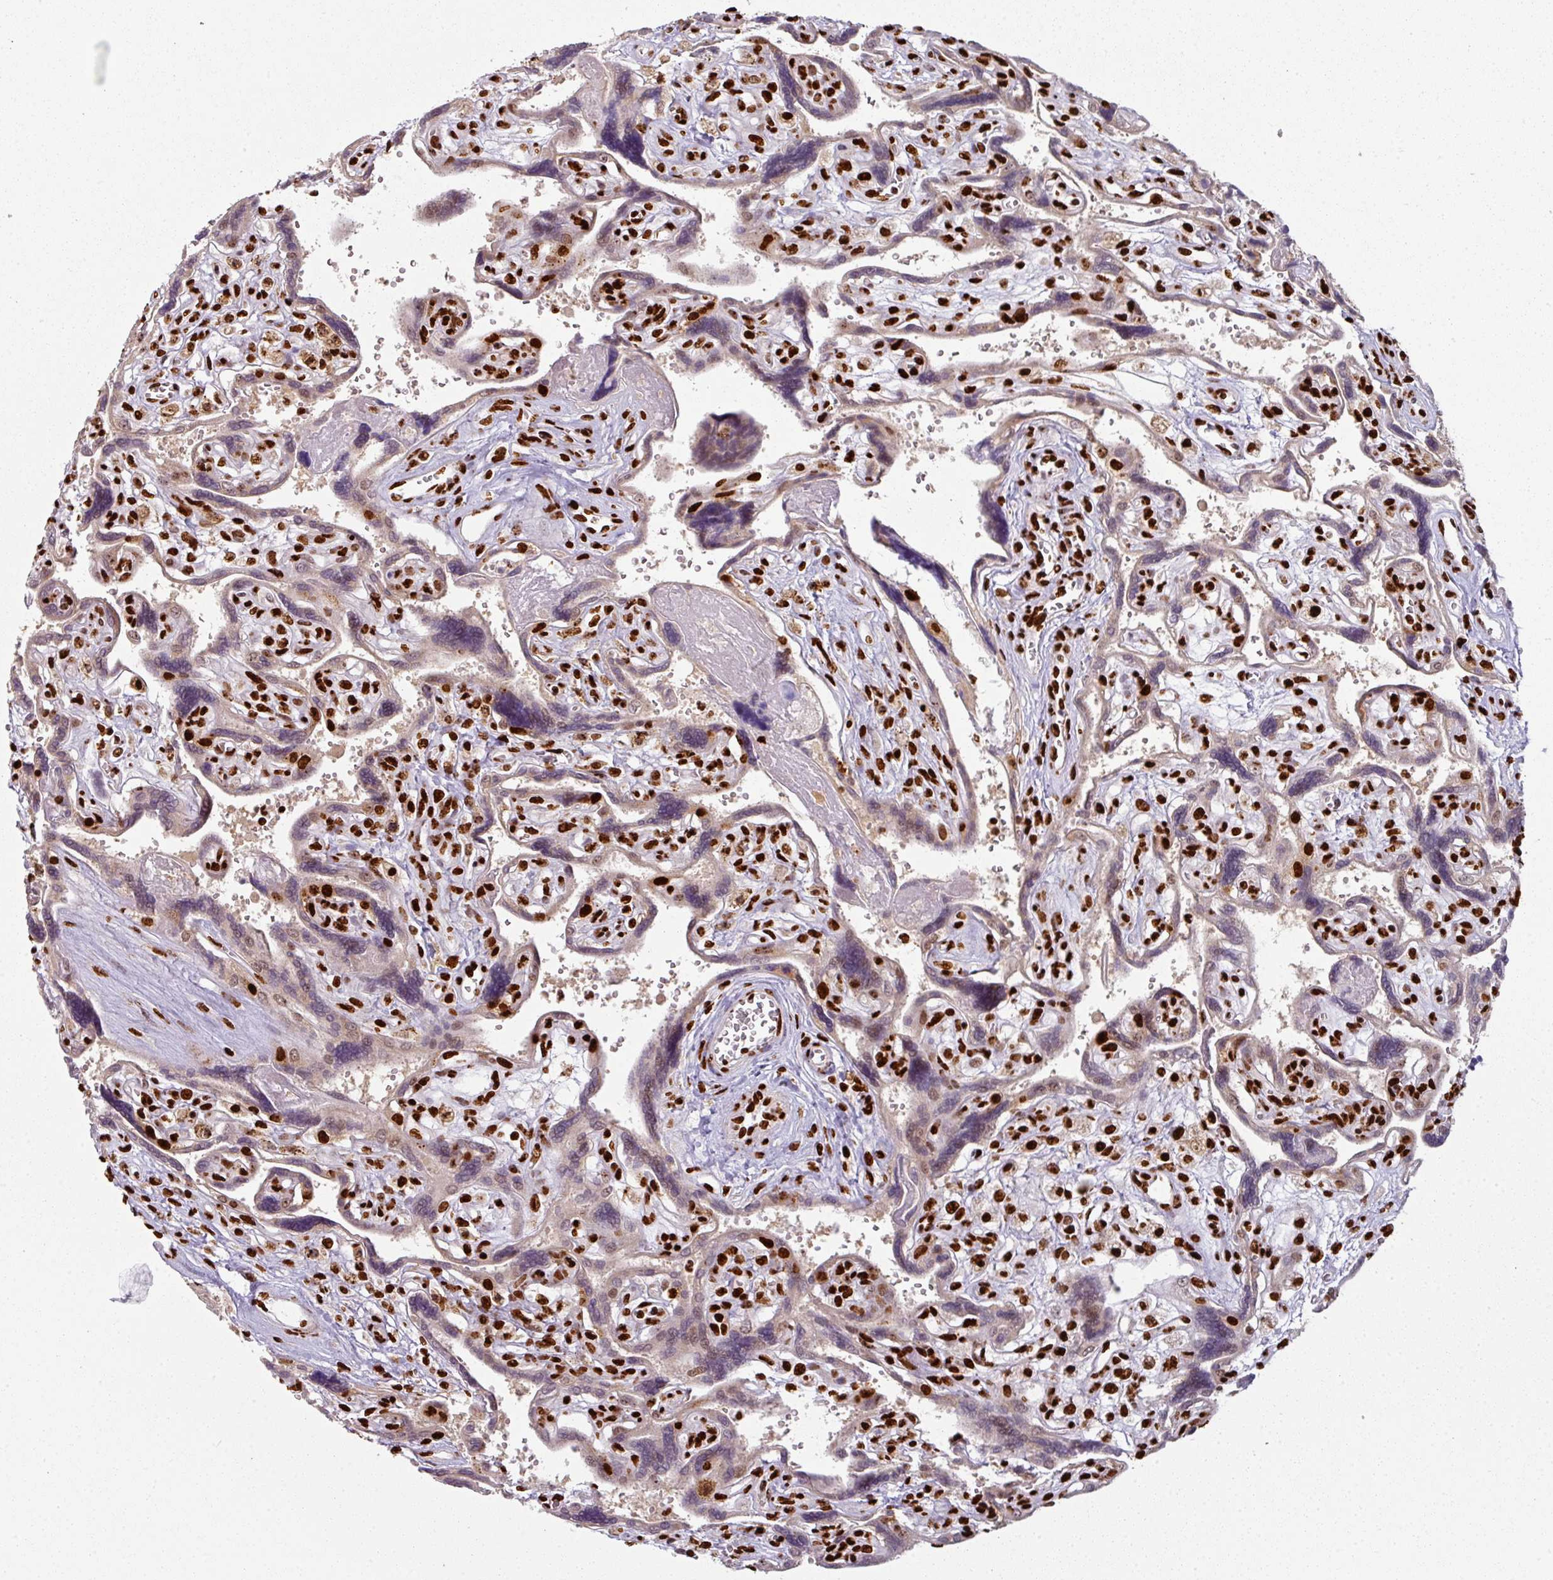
{"staining": {"intensity": "strong", "quantity": "25%-75%", "location": "nuclear"}, "tissue": "placenta", "cell_type": "Trophoblastic cells", "image_type": "normal", "snomed": [{"axis": "morphology", "description": "Normal tissue, NOS"}, {"axis": "topography", "description": "Placenta"}], "caption": "Placenta stained with DAB (3,3'-diaminobenzidine) immunohistochemistry exhibits high levels of strong nuclear positivity in approximately 25%-75% of trophoblastic cells. (DAB IHC with brightfield microscopy, high magnification).", "gene": "SIK3", "patient": {"sex": "female", "age": 39}}